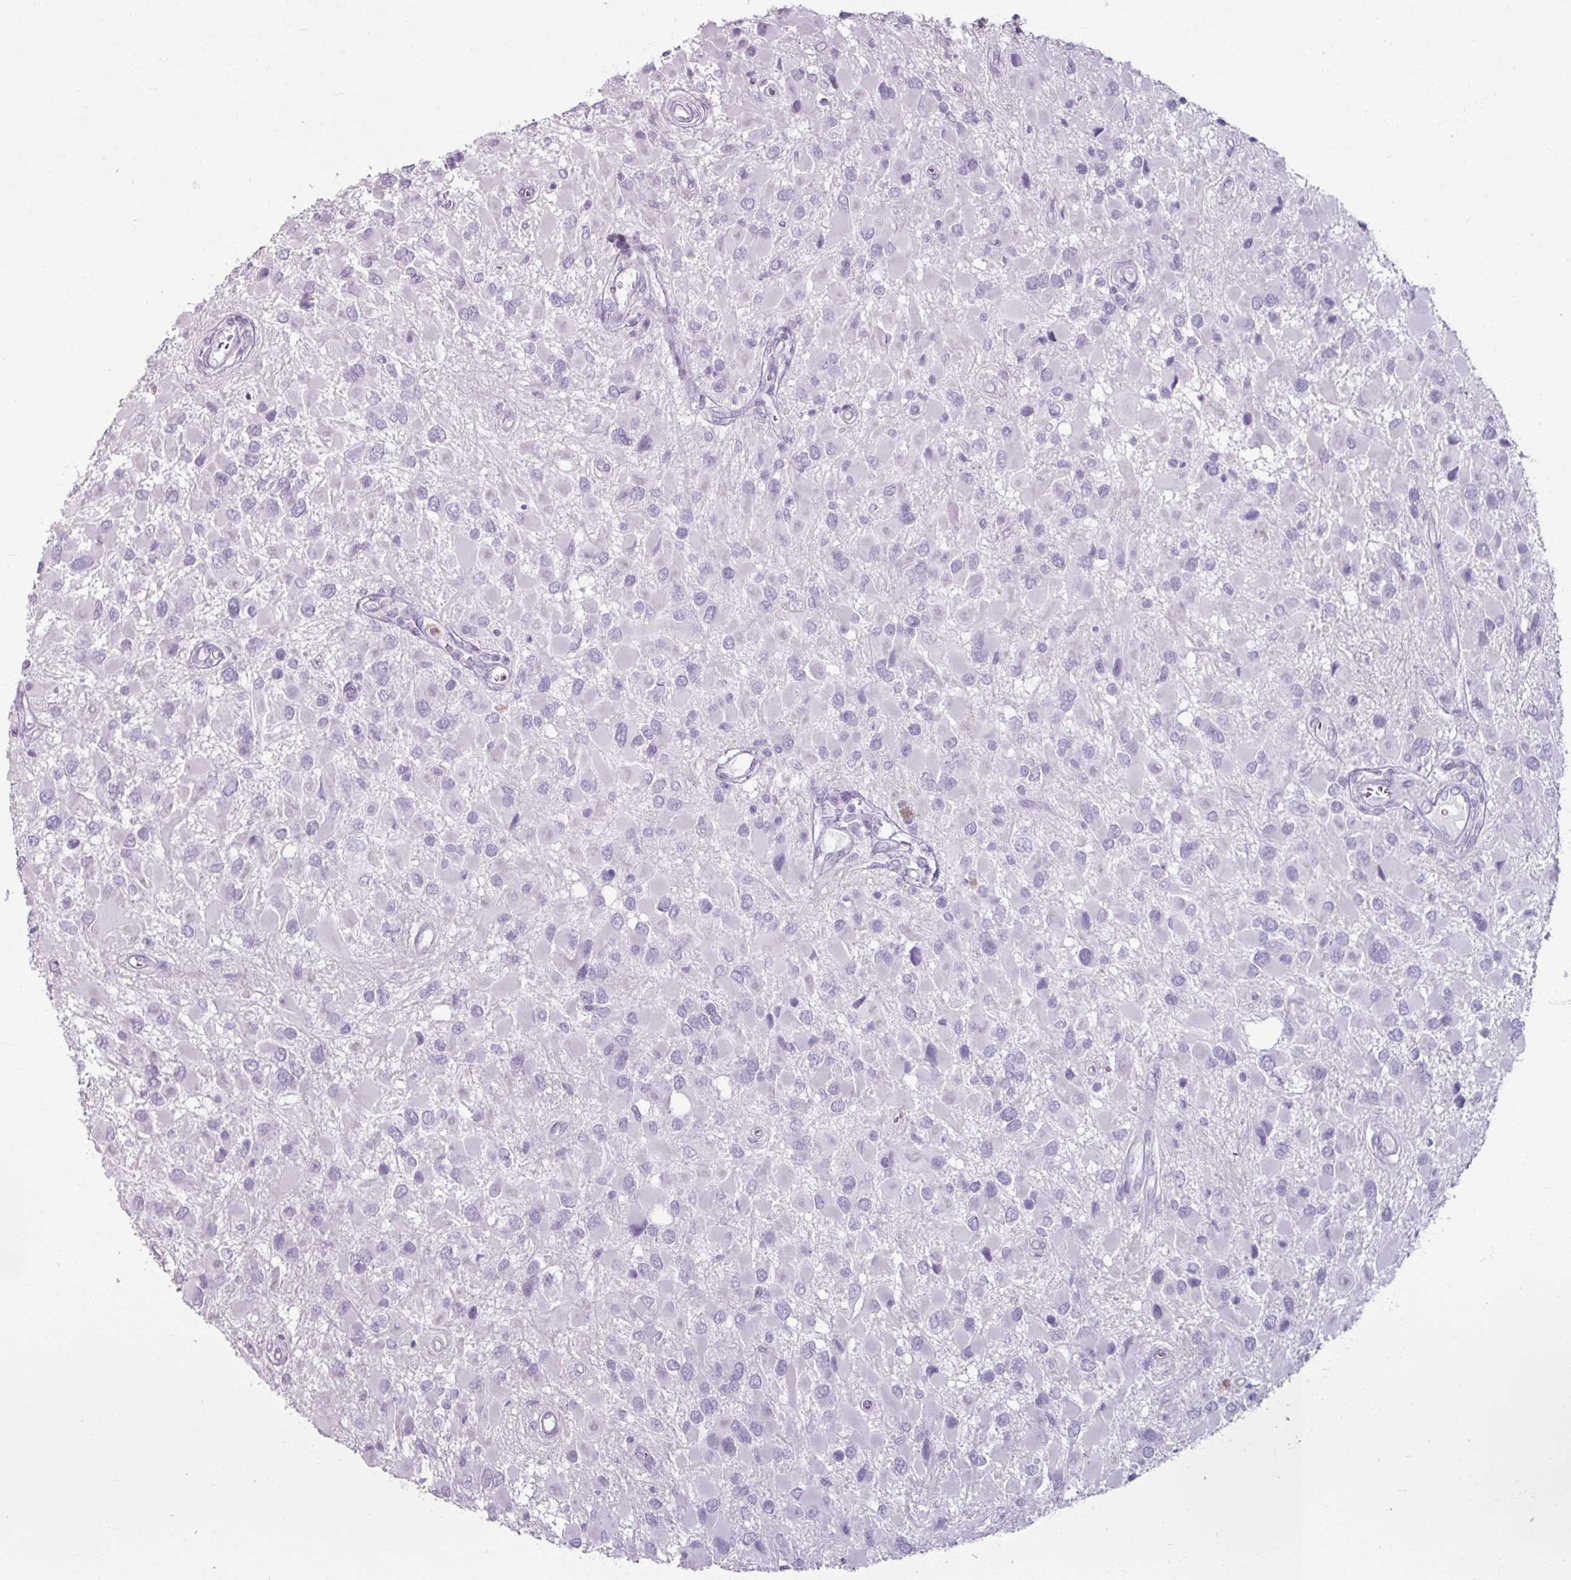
{"staining": {"intensity": "negative", "quantity": "none", "location": "none"}, "tissue": "glioma", "cell_type": "Tumor cells", "image_type": "cancer", "snomed": [{"axis": "morphology", "description": "Glioma, malignant, High grade"}, {"axis": "topography", "description": "Brain"}], "caption": "High magnification brightfield microscopy of glioma stained with DAB (brown) and counterstained with hematoxylin (blue): tumor cells show no significant positivity.", "gene": "ARG1", "patient": {"sex": "male", "age": 53}}